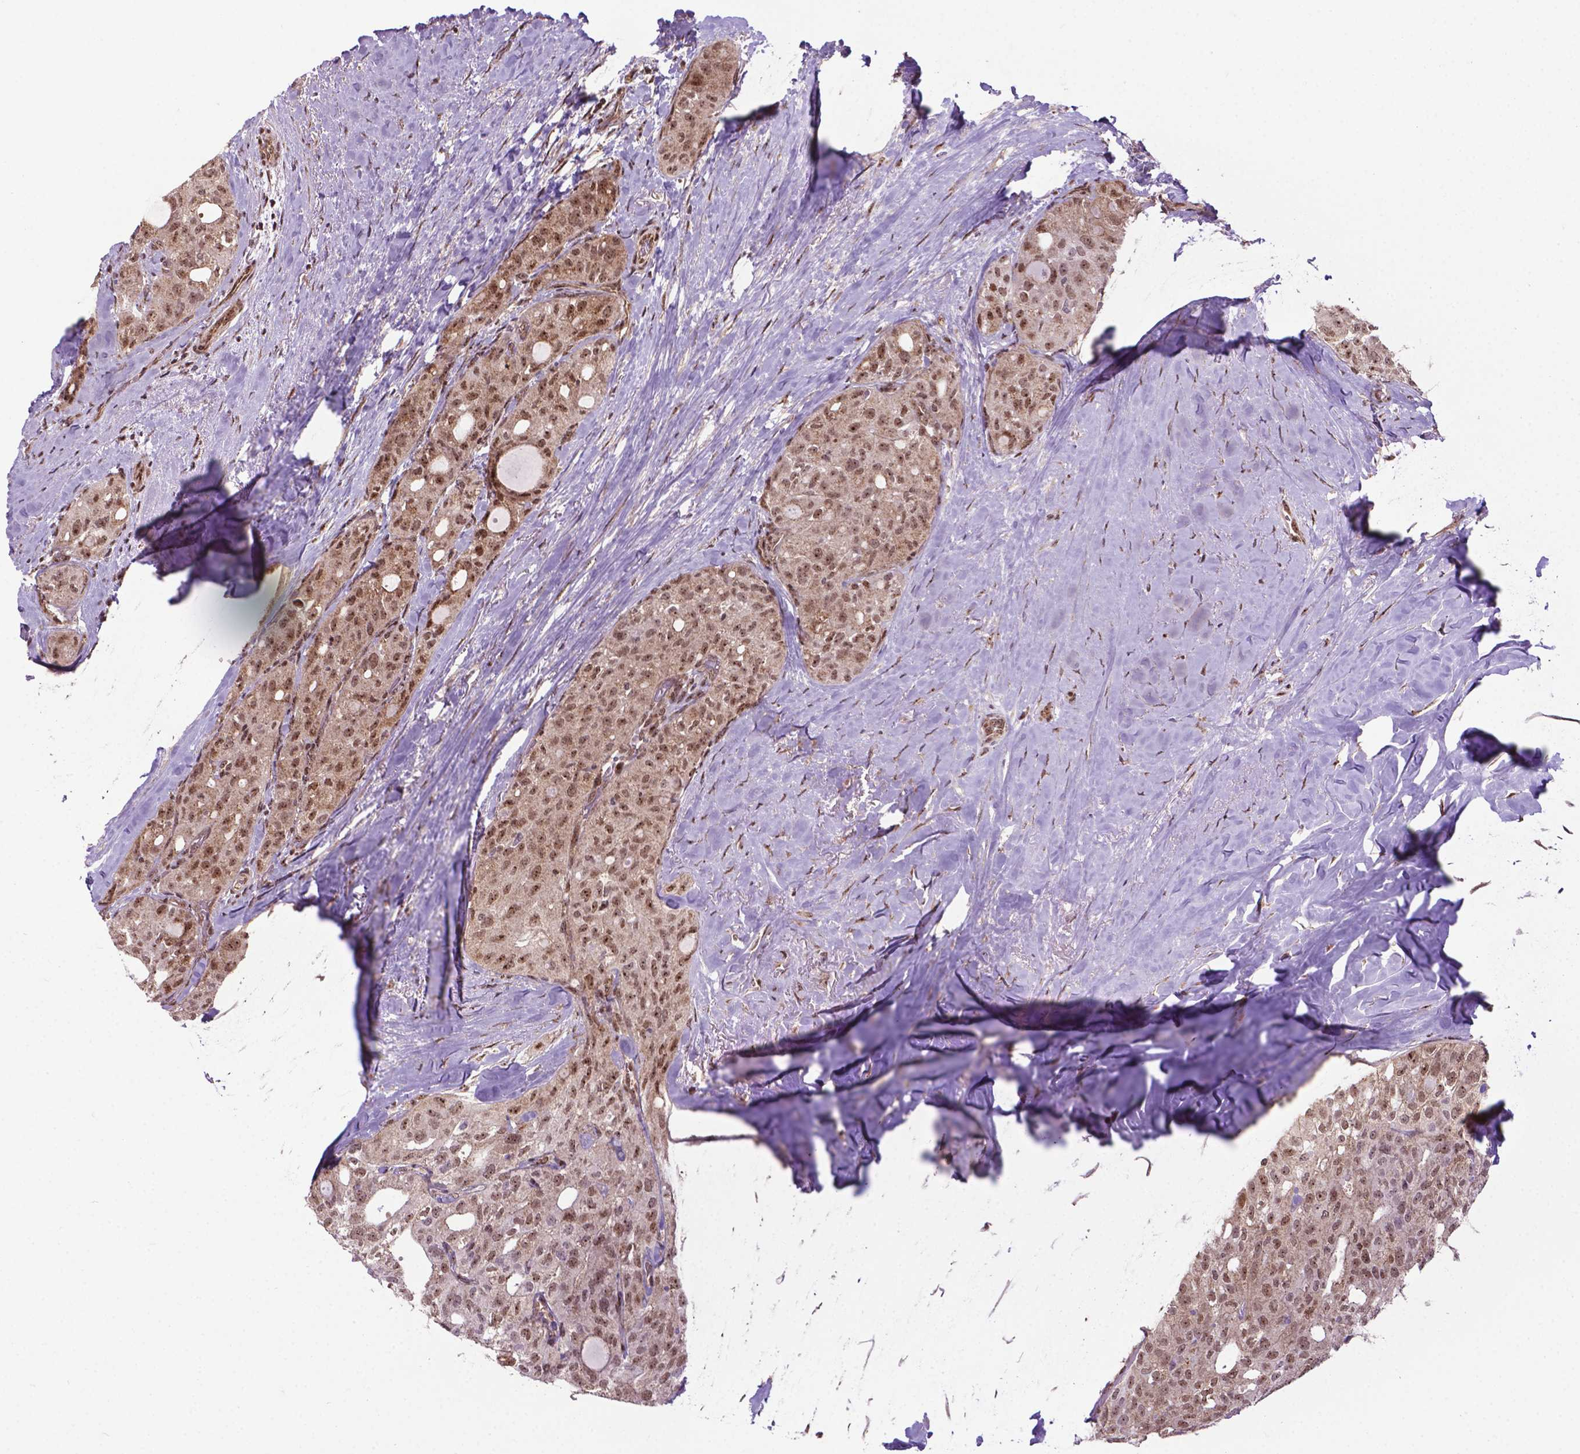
{"staining": {"intensity": "strong", "quantity": "25%-75%", "location": "nuclear"}, "tissue": "thyroid cancer", "cell_type": "Tumor cells", "image_type": "cancer", "snomed": [{"axis": "morphology", "description": "Follicular adenoma carcinoma, NOS"}, {"axis": "topography", "description": "Thyroid gland"}], "caption": "Thyroid cancer (follicular adenoma carcinoma) stained with a protein marker demonstrates strong staining in tumor cells.", "gene": "CSNK2A1", "patient": {"sex": "male", "age": 75}}